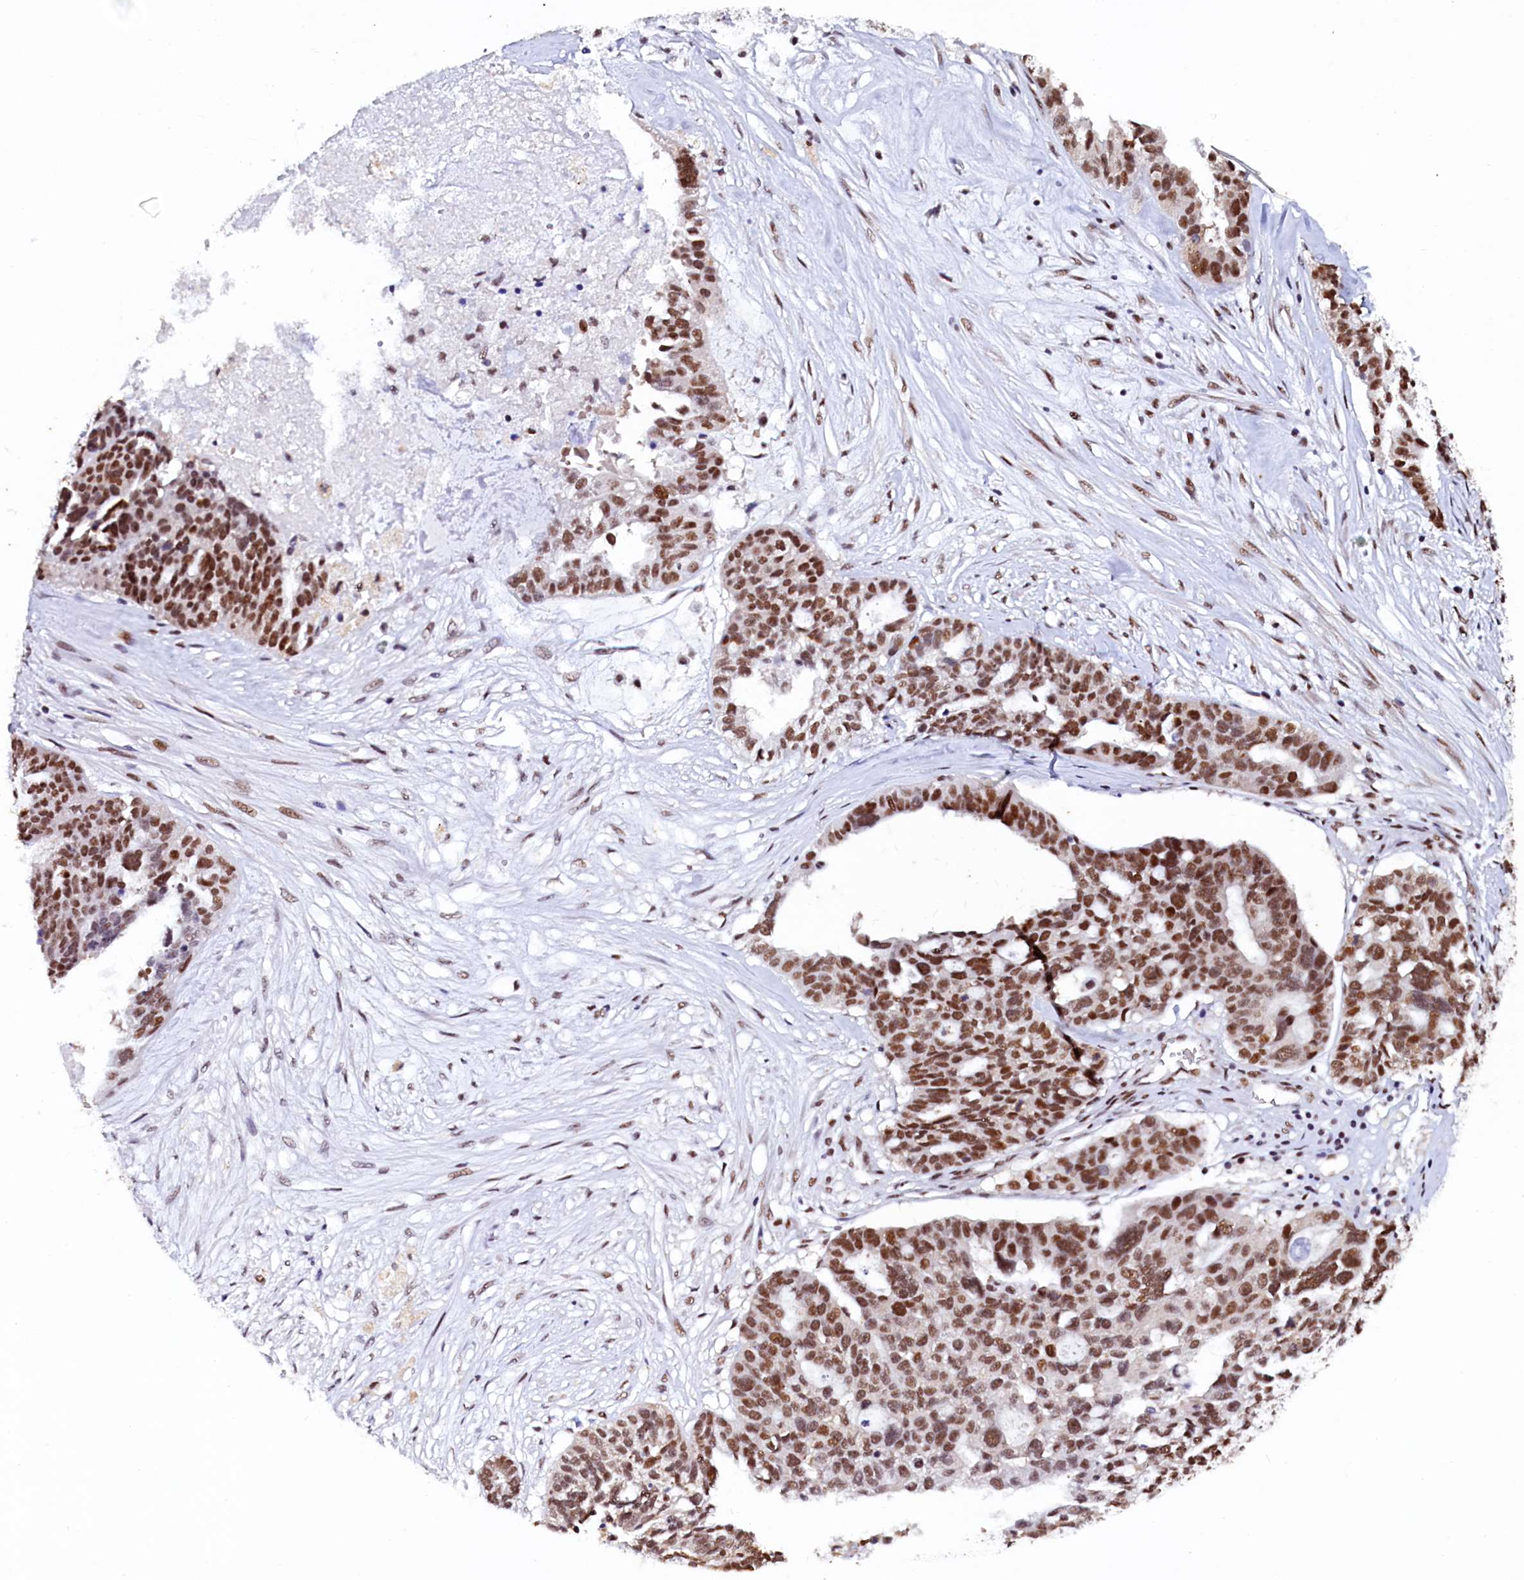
{"staining": {"intensity": "strong", "quantity": ">75%", "location": "nuclear"}, "tissue": "ovarian cancer", "cell_type": "Tumor cells", "image_type": "cancer", "snomed": [{"axis": "morphology", "description": "Cystadenocarcinoma, serous, NOS"}, {"axis": "topography", "description": "Ovary"}], "caption": "Tumor cells exhibit strong nuclear staining in about >75% of cells in ovarian cancer (serous cystadenocarcinoma). The protein of interest is stained brown, and the nuclei are stained in blue (DAB (3,3'-diaminobenzidine) IHC with brightfield microscopy, high magnification).", "gene": "CPSF7", "patient": {"sex": "female", "age": 59}}